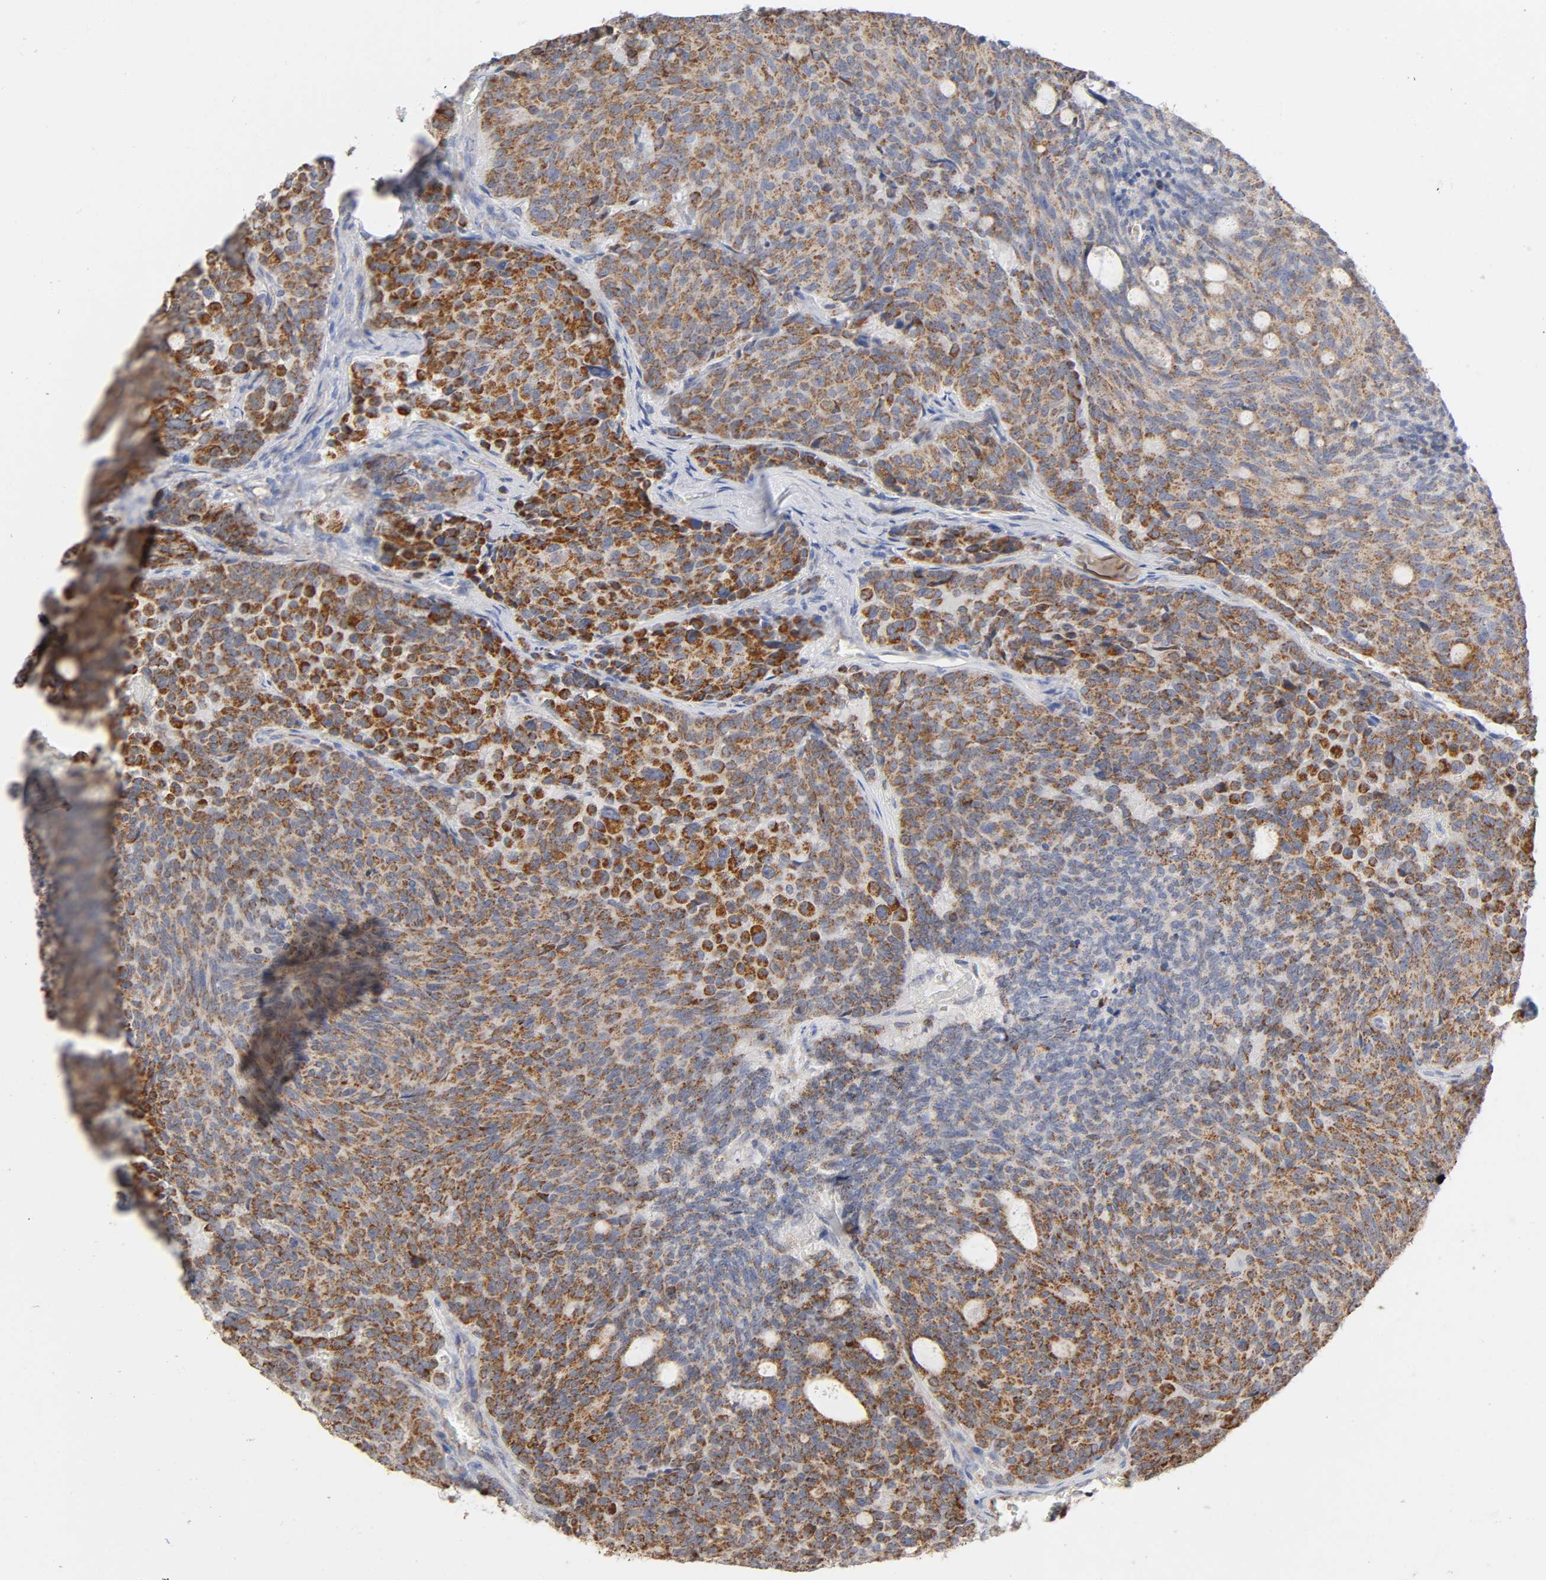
{"staining": {"intensity": "moderate", "quantity": ">75%", "location": "cytoplasmic/membranous"}, "tissue": "carcinoid", "cell_type": "Tumor cells", "image_type": "cancer", "snomed": [{"axis": "morphology", "description": "Carcinoid, malignant, NOS"}, {"axis": "topography", "description": "Pancreas"}], "caption": "Protein analysis of carcinoid tissue exhibits moderate cytoplasmic/membranous positivity in about >75% of tumor cells. The protein is stained brown, and the nuclei are stained in blue (DAB IHC with brightfield microscopy, high magnification).", "gene": "SYT16", "patient": {"sex": "female", "age": 54}}